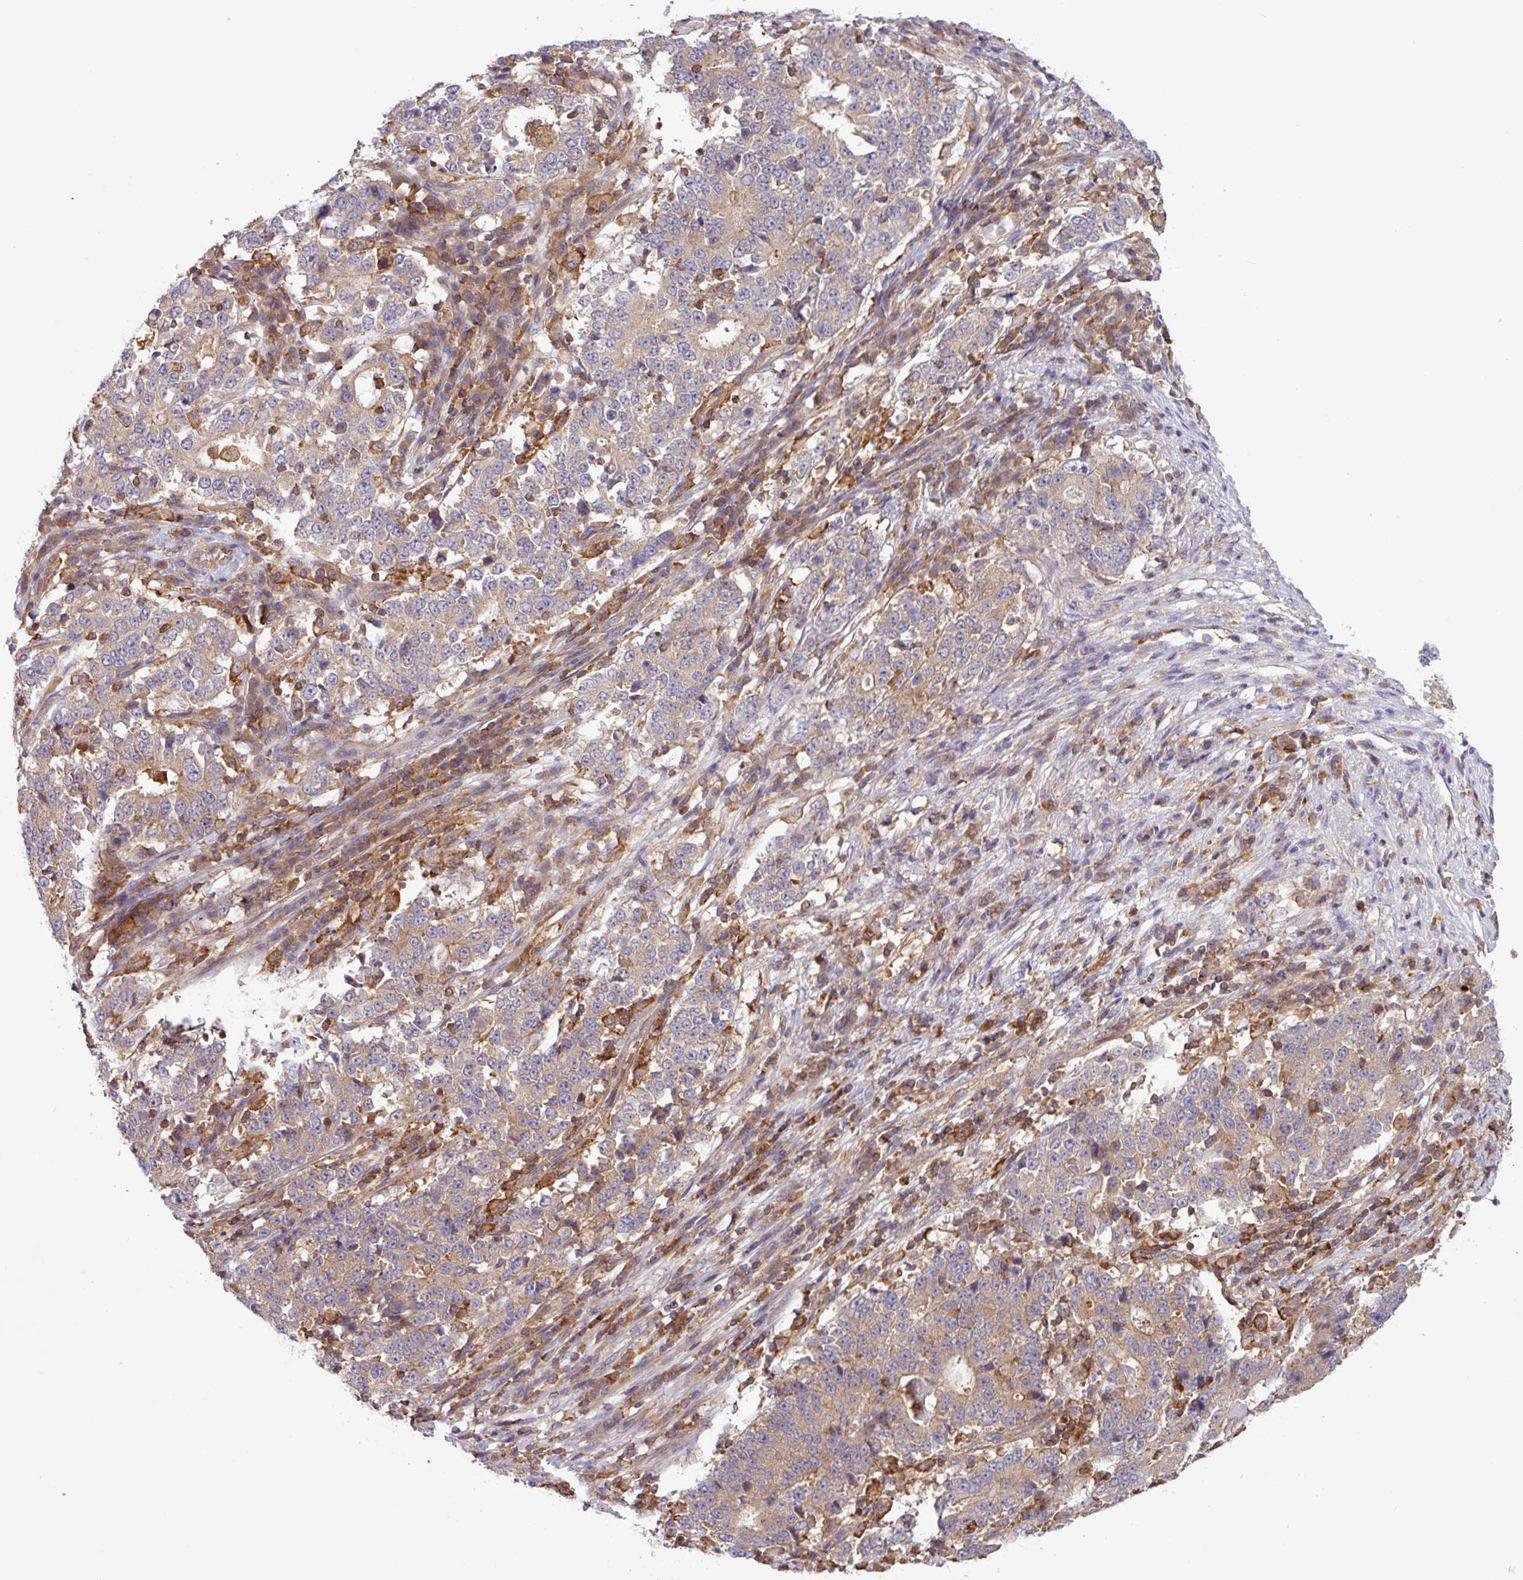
{"staining": {"intensity": "weak", "quantity": "<25%", "location": "cytoplasmic/membranous"}, "tissue": "stomach cancer", "cell_type": "Tumor cells", "image_type": "cancer", "snomed": [{"axis": "morphology", "description": "Adenocarcinoma, NOS"}, {"axis": "topography", "description": "Stomach"}], "caption": "Stomach adenocarcinoma stained for a protein using immunohistochemistry (IHC) shows no staining tumor cells.", "gene": "ACTR3", "patient": {"sex": "male", "age": 59}}